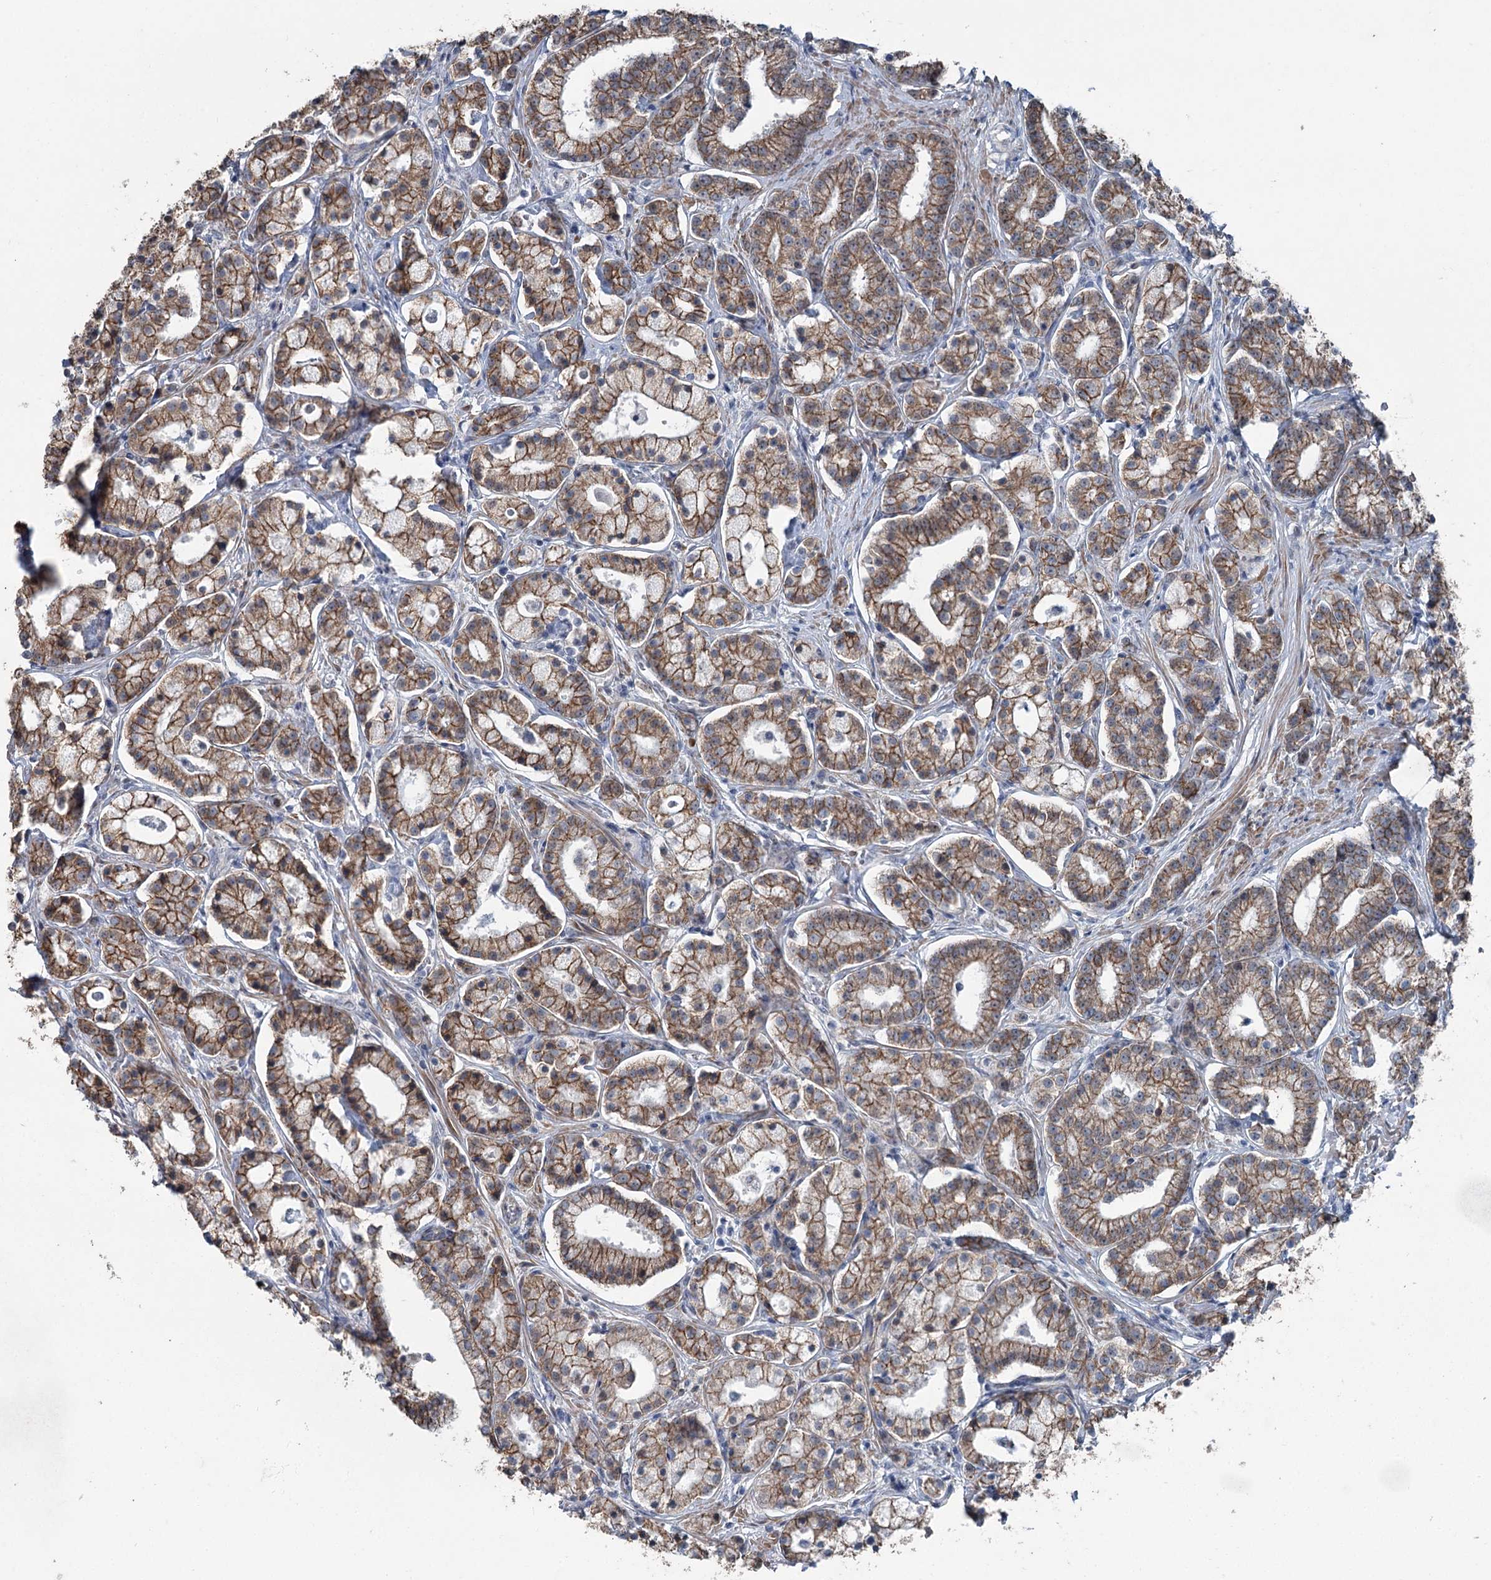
{"staining": {"intensity": "moderate", "quantity": ">75%", "location": "cytoplasmic/membranous"}, "tissue": "prostate cancer", "cell_type": "Tumor cells", "image_type": "cancer", "snomed": [{"axis": "morphology", "description": "Adenocarcinoma, High grade"}, {"axis": "topography", "description": "Prostate"}], "caption": "The image demonstrates immunohistochemical staining of prostate cancer. There is moderate cytoplasmic/membranous expression is identified in about >75% of tumor cells.", "gene": "FAM120B", "patient": {"sex": "male", "age": 69}}